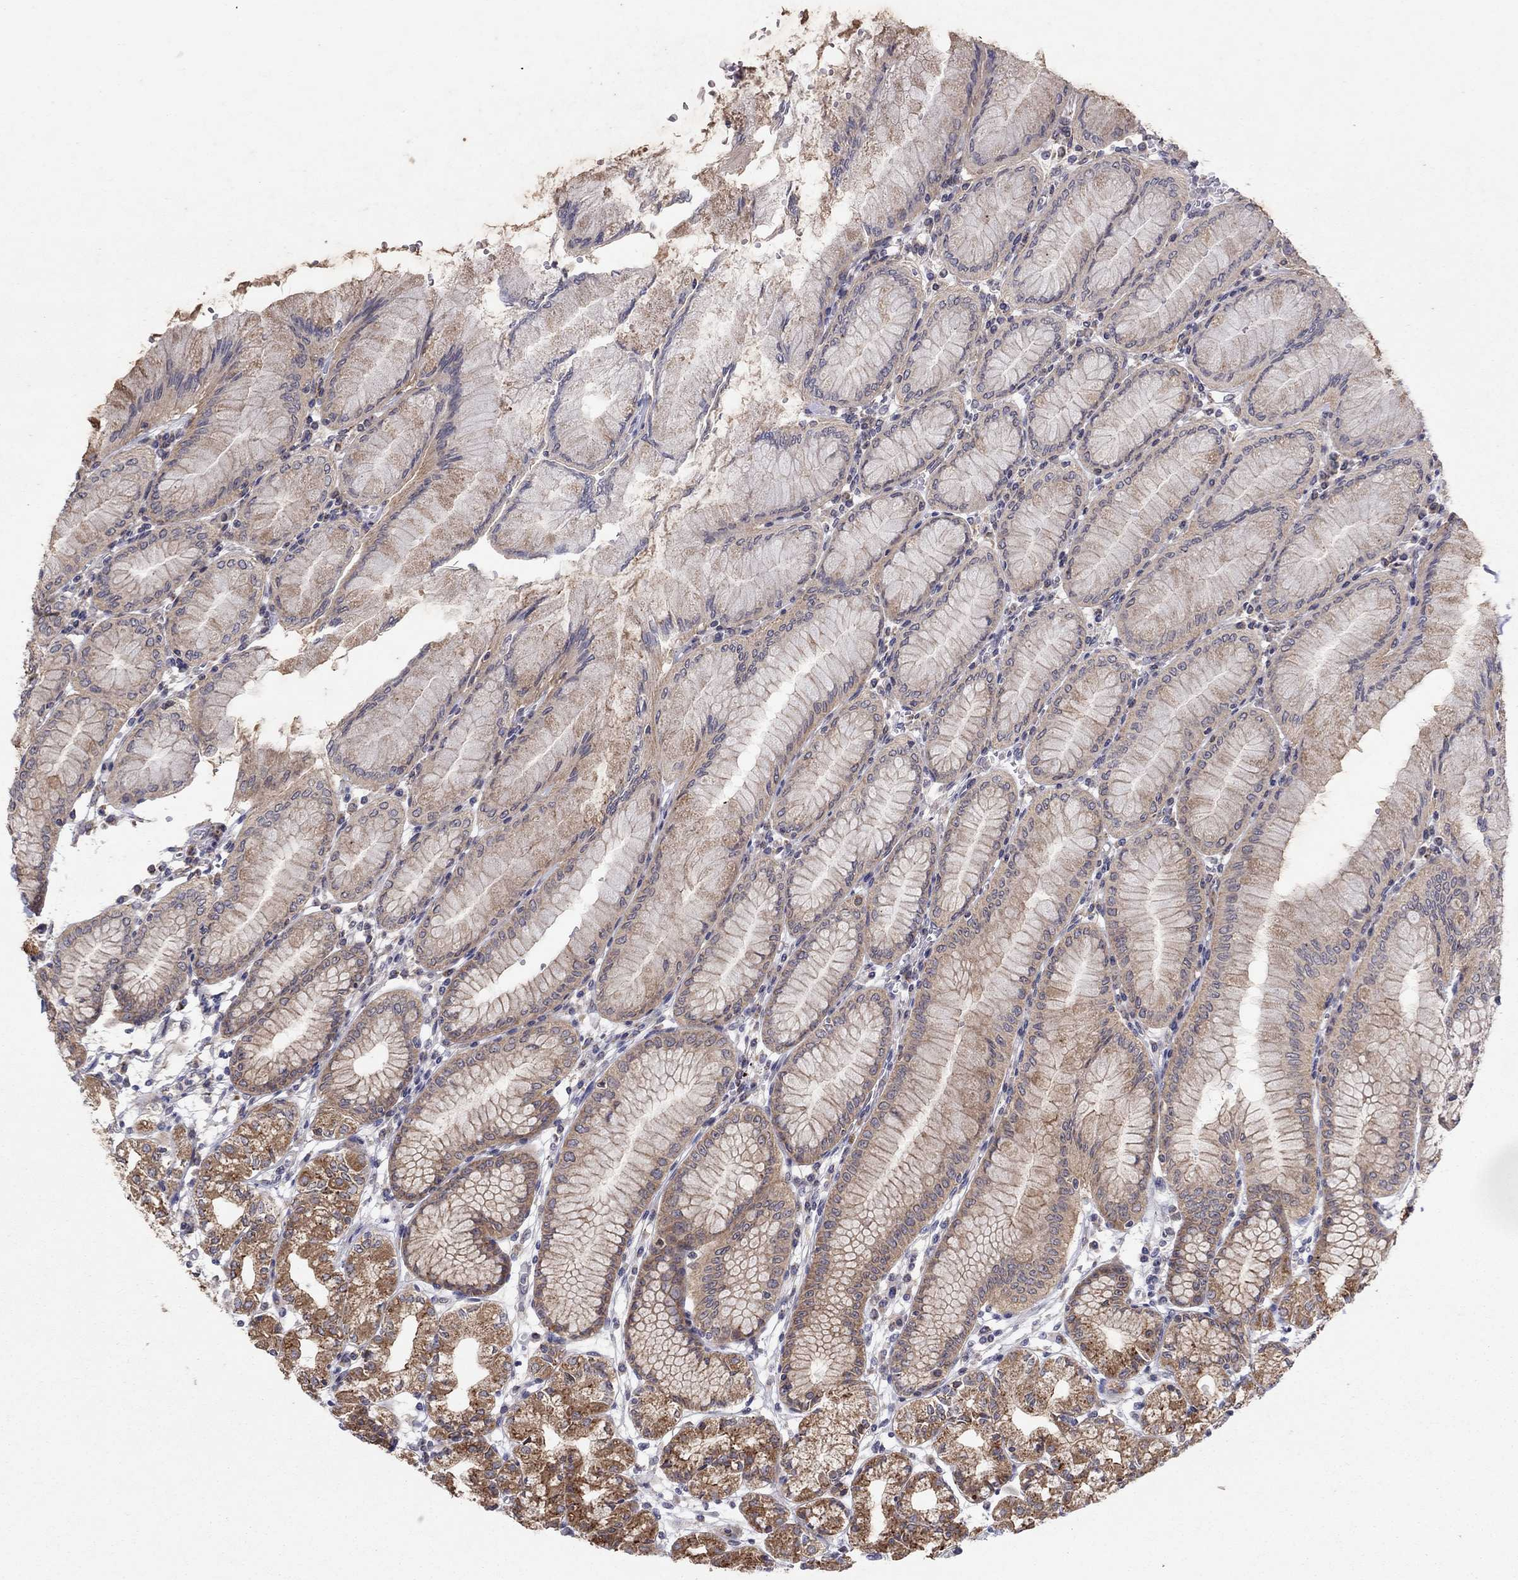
{"staining": {"intensity": "moderate", "quantity": "25%-75%", "location": "cytoplasmic/membranous"}, "tissue": "stomach", "cell_type": "Glandular cells", "image_type": "normal", "snomed": [{"axis": "morphology", "description": "Normal tissue, NOS"}, {"axis": "topography", "description": "Skeletal muscle"}, {"axis": "topography", "description": "Stomach"}], "caption": "Brown immunohistochemical staining in normal human stomach reveals moderate cytoplasmic/membranous staining in about 25%-75% of glandular cells.", "gene": "CRACDL", "patient": {"sex": "female", "age": 57}}